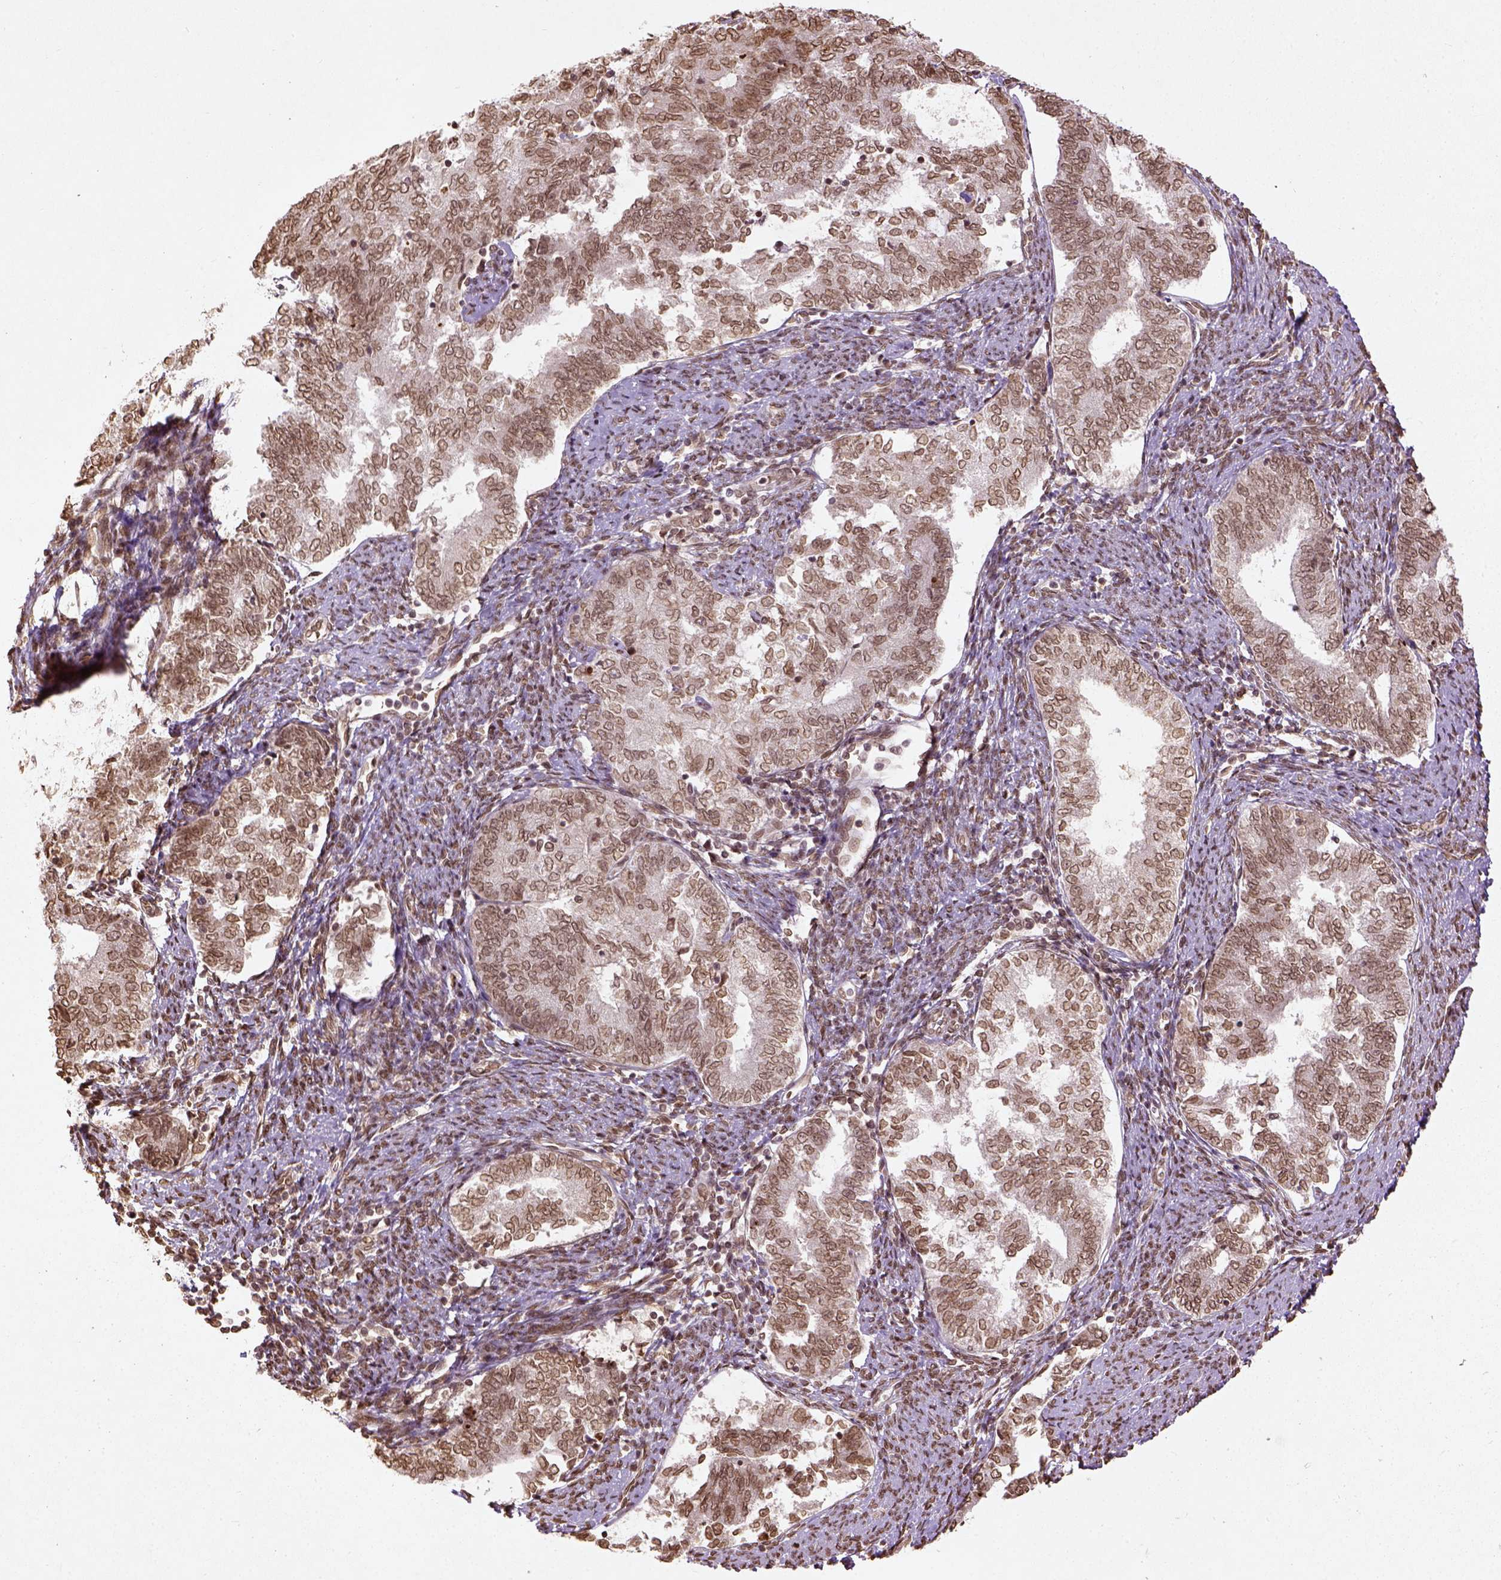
{"staining": {"intensity": "moderate", "quantity": ">75%", "location": "nuclear"}, "tissue": "endometrial cancer", "cell_type": "Tumor cells", "image_type": "cancer", "snomed": [{"axis": "morphology", "description": "Adenocarcinoma, NOS"}, {"axis": "topography", "description": "Endometrium"}], "caption": "A micrograph of endometrial cancer (adenocarcinoma) stained for a protein displays moderate nuclear brown staining in tumor cells.", "gene": "BANF1", "patient": {"sex": "female", "age": 65}}